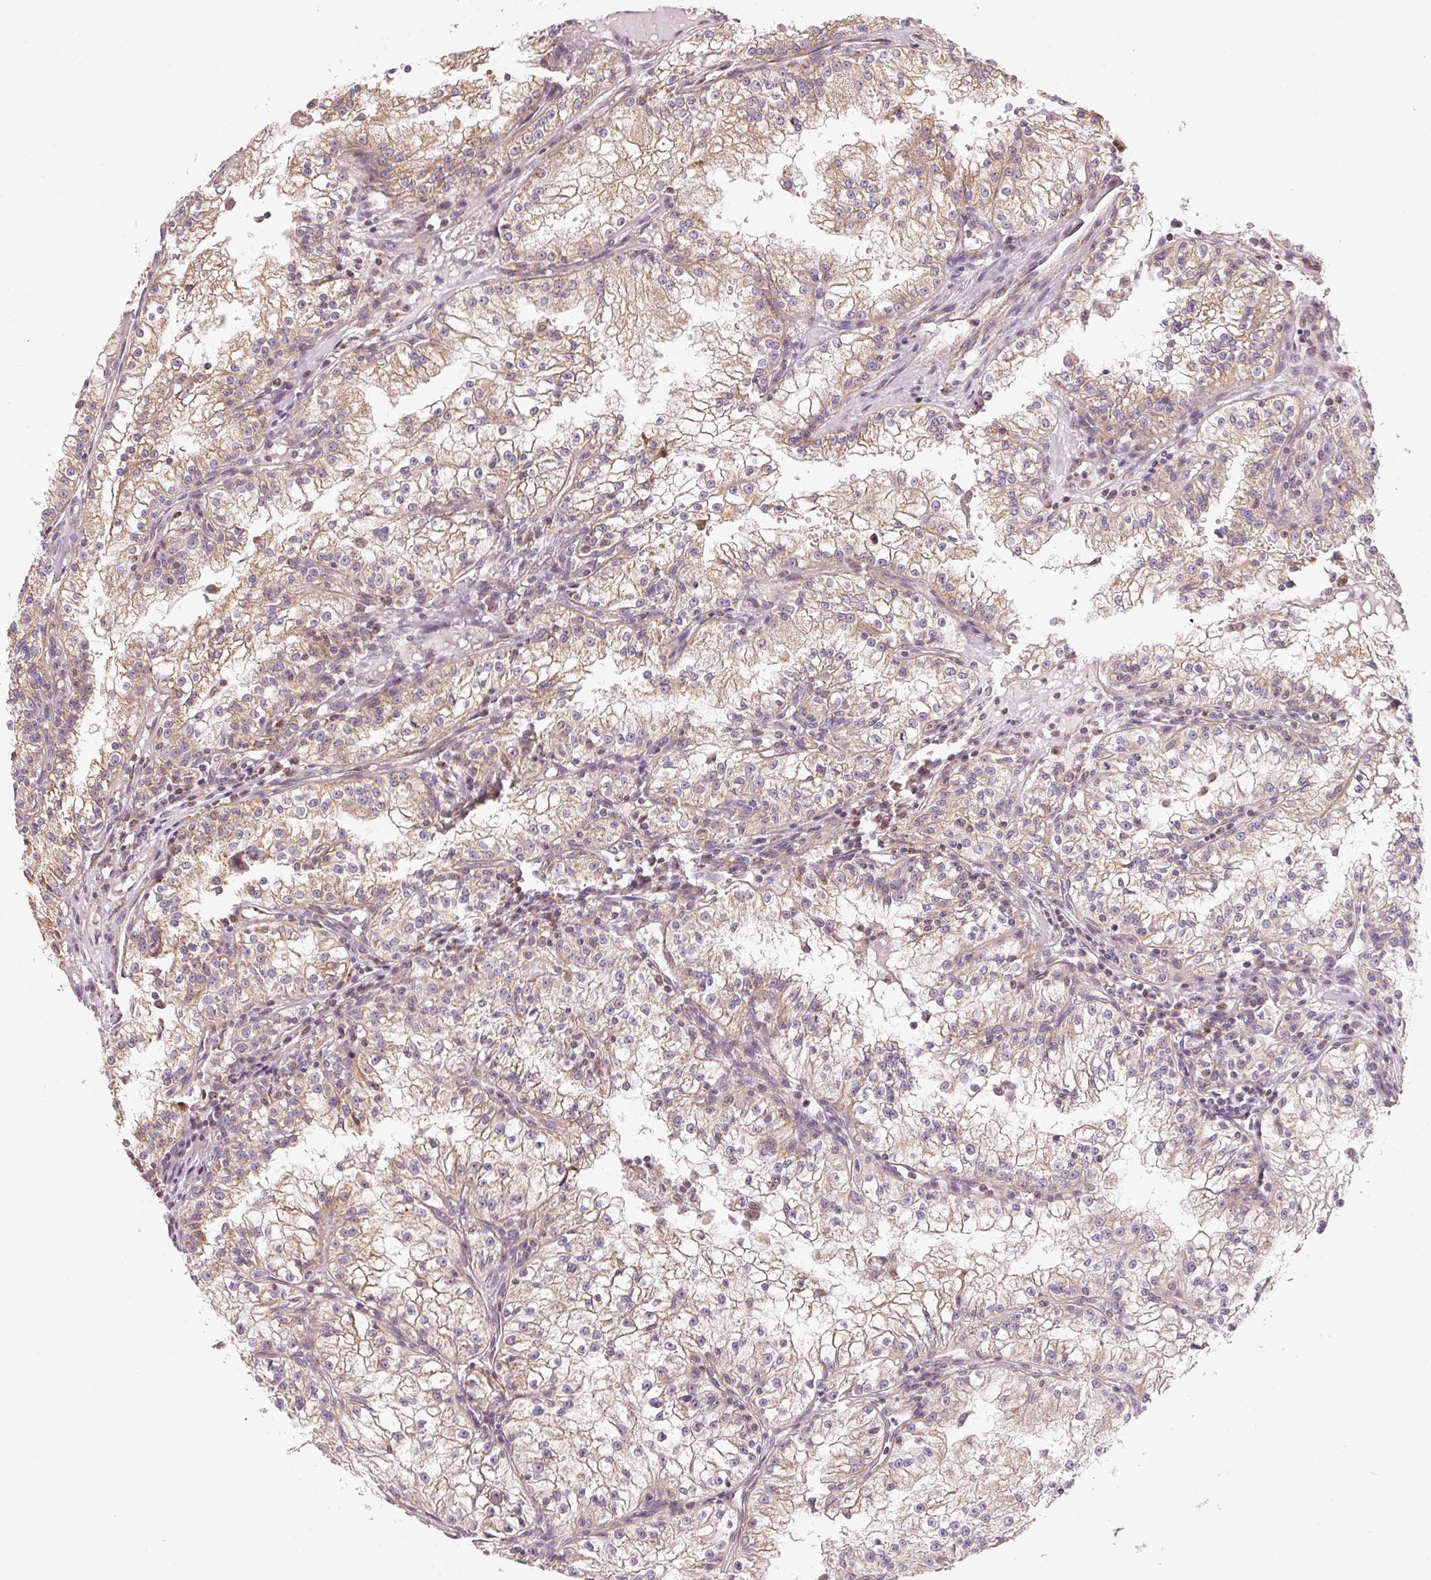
{"staining": {"intensity": "moderate", "quantity": ">75%", "location": "cytoplasmic/membranous"}, "tissue": "renal cancer", "cell_type": "Tumor cells", "image_type": "cancer", "snomed": [{"axis": "morphology", "description": "Adenocarcinoma, NOS"}, {"axis": "topography", "description": "Kidney"}], "caption": "Immunohistochemical staining of adenocarcinoma (renal) displays moderate cytoplasmic/membranous protein expression in approximately >75% of tumor cells.", "gene": "COQ7", "patient": {"sex": "male", "age": 36}}